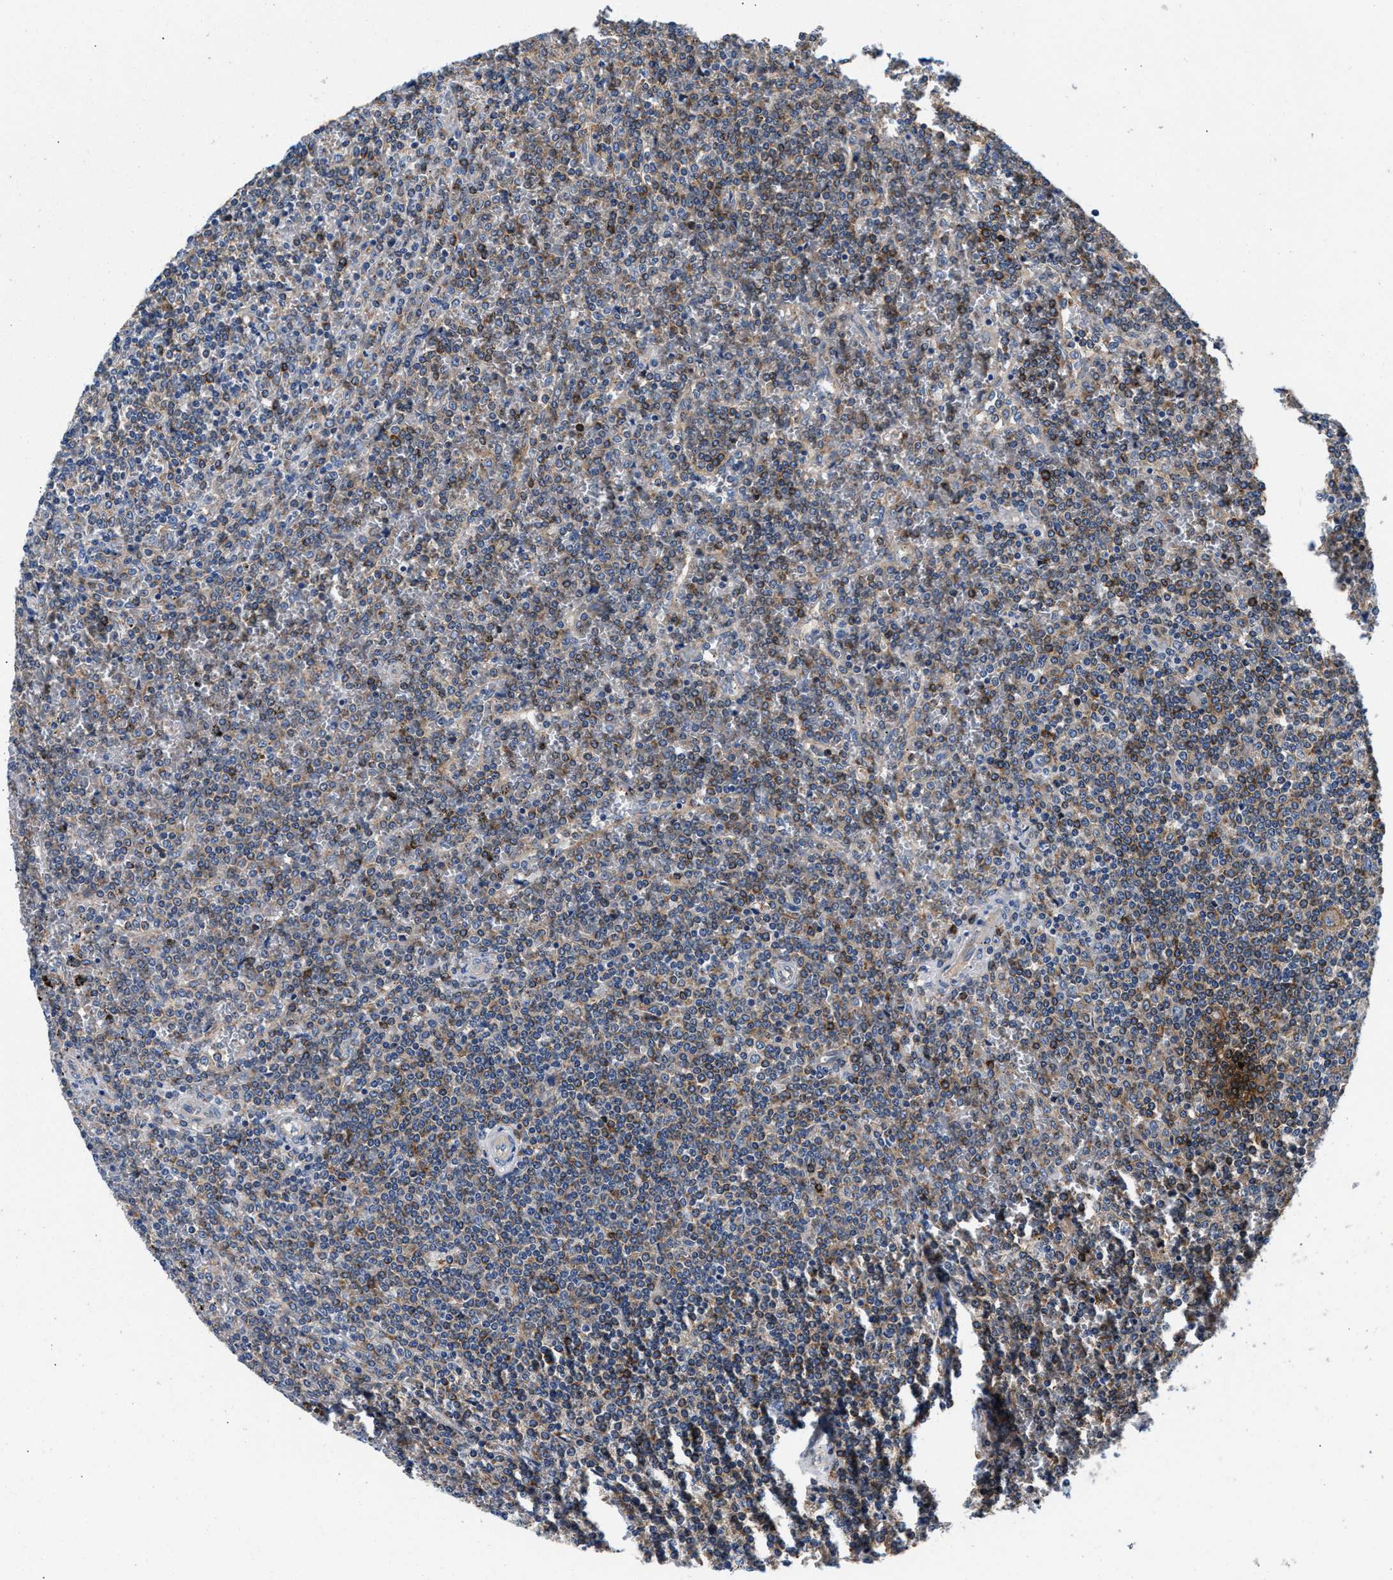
{"staining": {"intensity": "moderate", "quantity": "25%-75%", "location": "cytoplasmic/membranous"}, "tissue": "lymphoma", "cell_type": "Tumor cells", "image_type": "cancer", "snomed": [{"axis": "morphology", "description": "Malignant lymphoma, non-Hodgkin's type, Low grade"}, {"axis": "topography", "description": "Spleen"}], "caption": "Immunohistochemical staining of malignant lymphoma, non-Hodgkin's type (low-grade) demonstrates medium levels of moderate cytoplasmic/membranous expression in about 25%-75% of tumor cells. The protein is shown in brown color, while the nuclei are stained blue.", "gene": "PPP1R9B", "patient": {"sex": "female", "age": 19}}